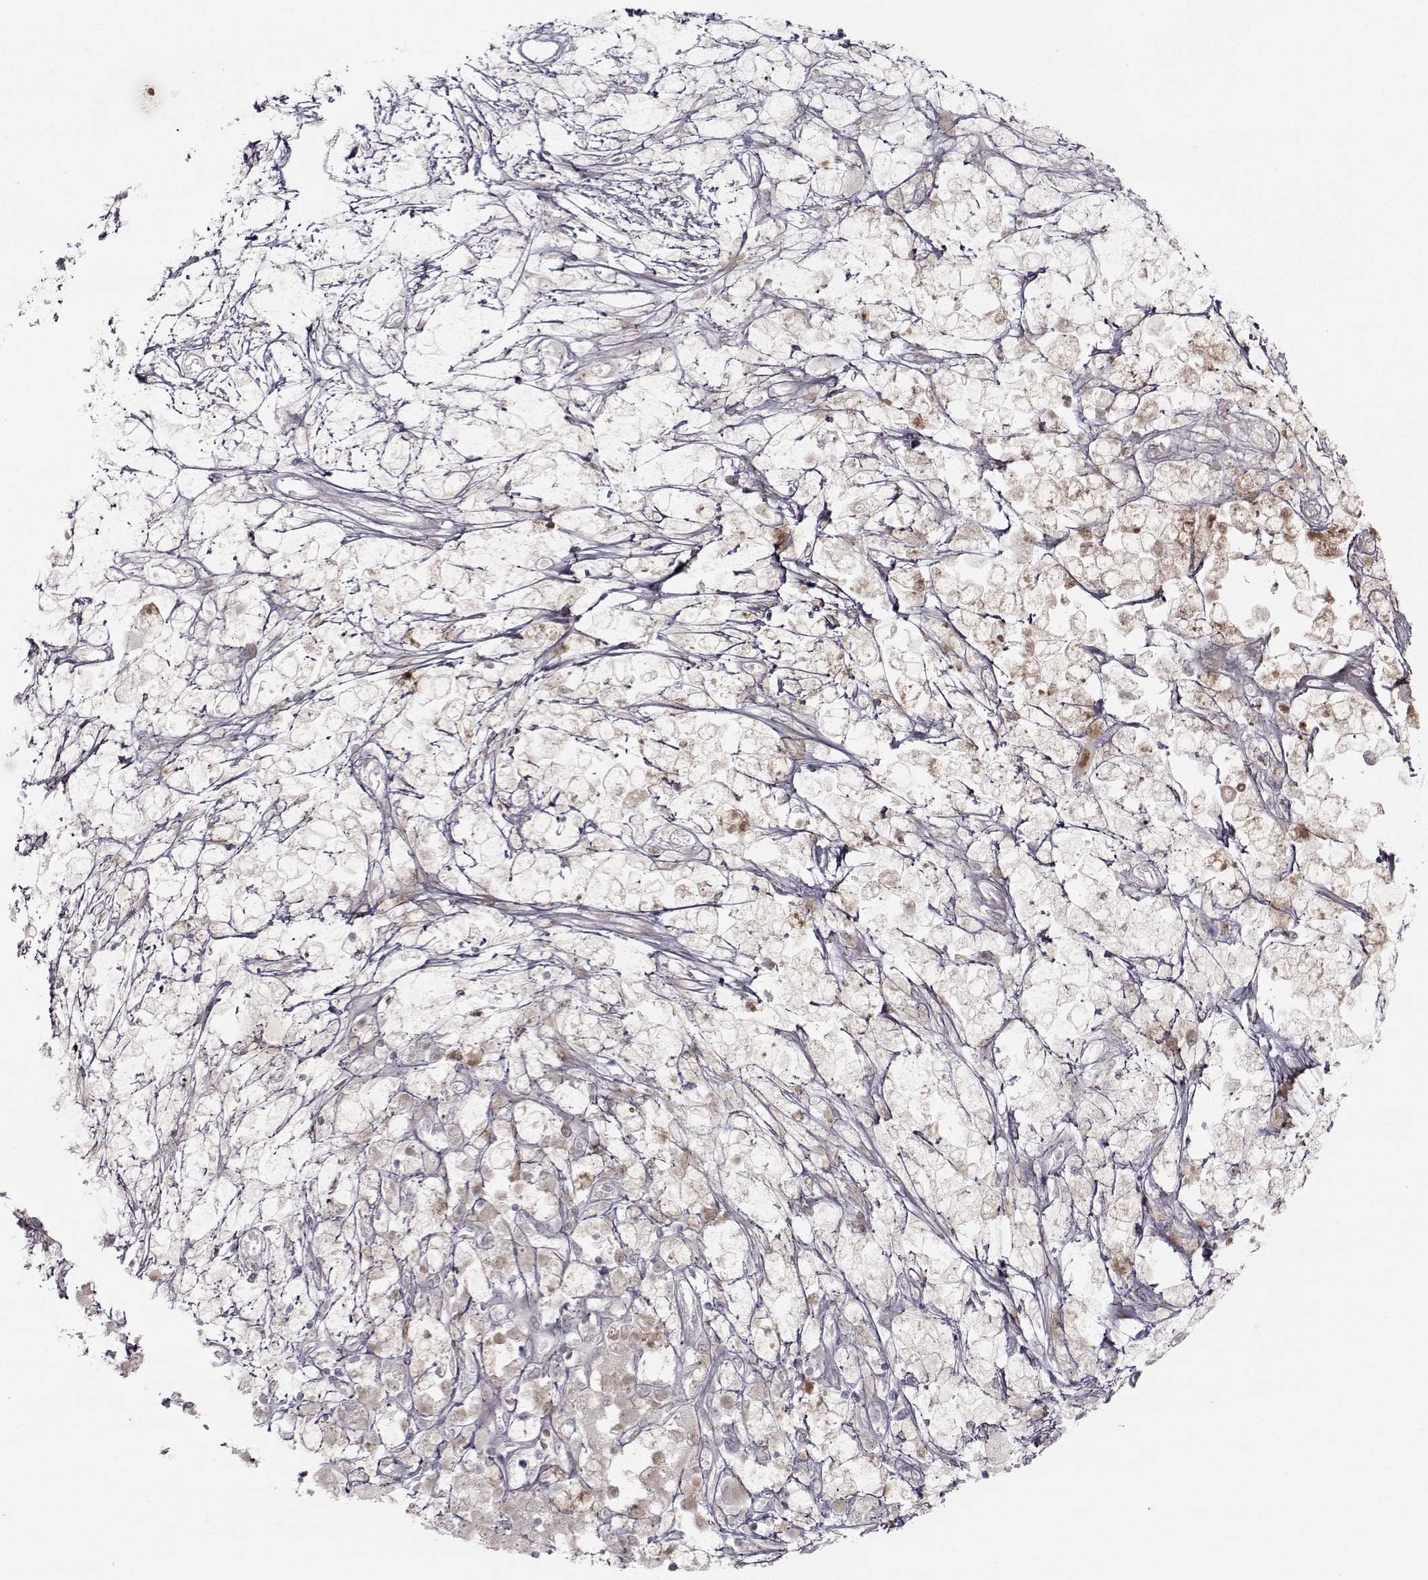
{"staining": {"intensity": "negative", "quantity": "none", "location": "none"}, "tissue": "melanoma", "cell_type": "Tumor cells", "image_type": "cancer", "snomed": [{"axis": "morphology", "description": "Malignant melanoma, NOS"}, {"axis": "topography", "description": "Skin"}], "caption": "An immunohistochemistry (IHC) image of melanoma is shown. There is no staining in tumor cells of melanoma. (DAB (3,3'-diaminobenzidine) immunohistochemistry with hematoxylin counter stain).", "gene": "GARIN3", "patient": {"sex": "female", "age": 58}}